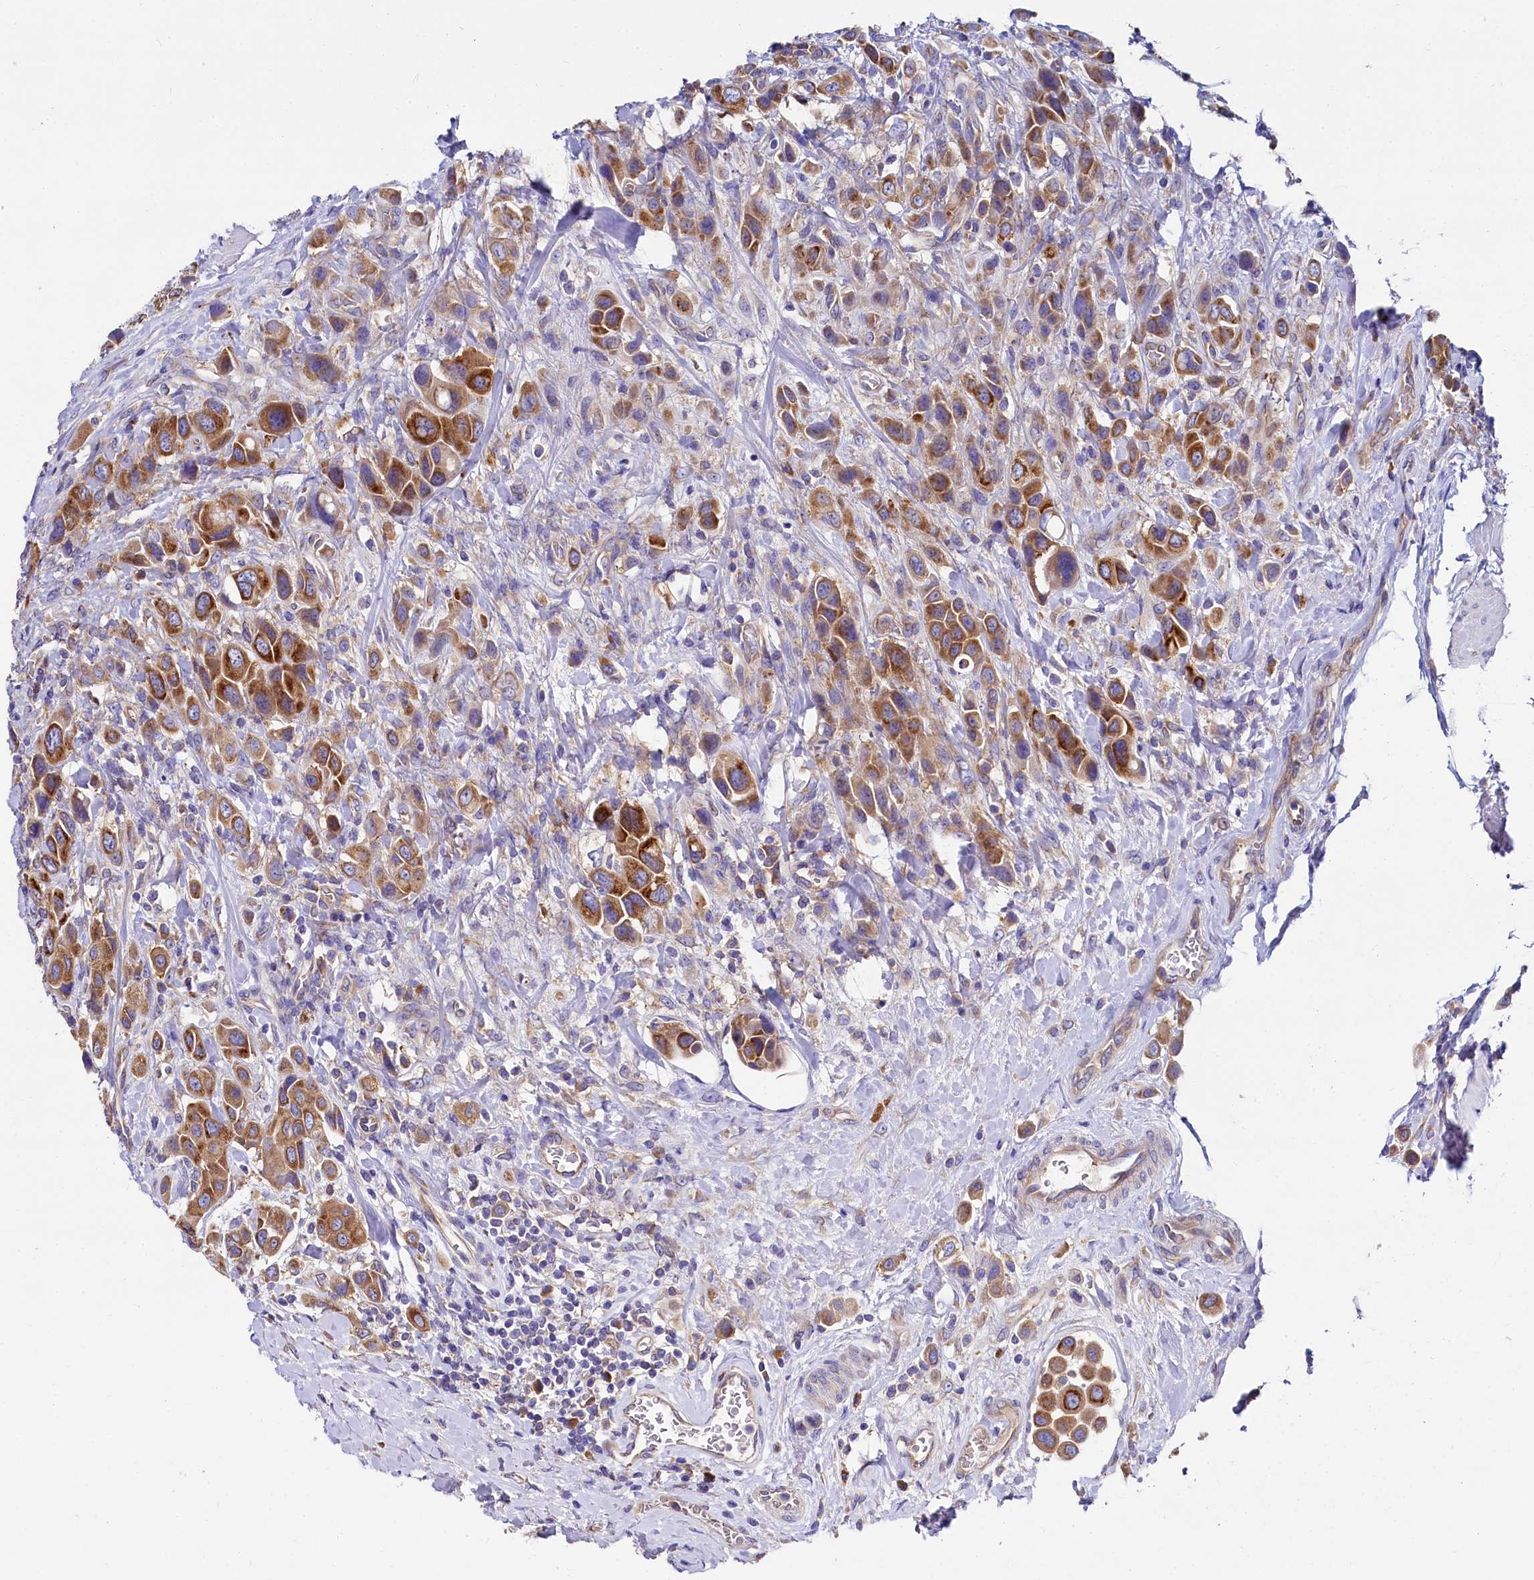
{"staining": {"intensity": "strong", "quantity": ">75%", "location": "cytoplasmic/membranous"}, "tissue": "urothelial cancer", "cell_type": "Tumor cells", "image_type": "cancer", "snomed": [{"axis": "morphology", "description": "Urothelial carcinoma, High grade"}, {"axis": "topography", "description": "Urinary bladder"}], "caption": "Tumor cells demonstrate high levels of strong cytoplasmic/membranous staining in about >75% of cells in urothelial cancer. The staining was performed using DAB (3,3'-diaminobenzidine), with brown indicating positive protein expression. Nuclei are stained blue with hematoxylin.", "gene": "QARS1", "patient": {"sex": "male", "age": 50}}